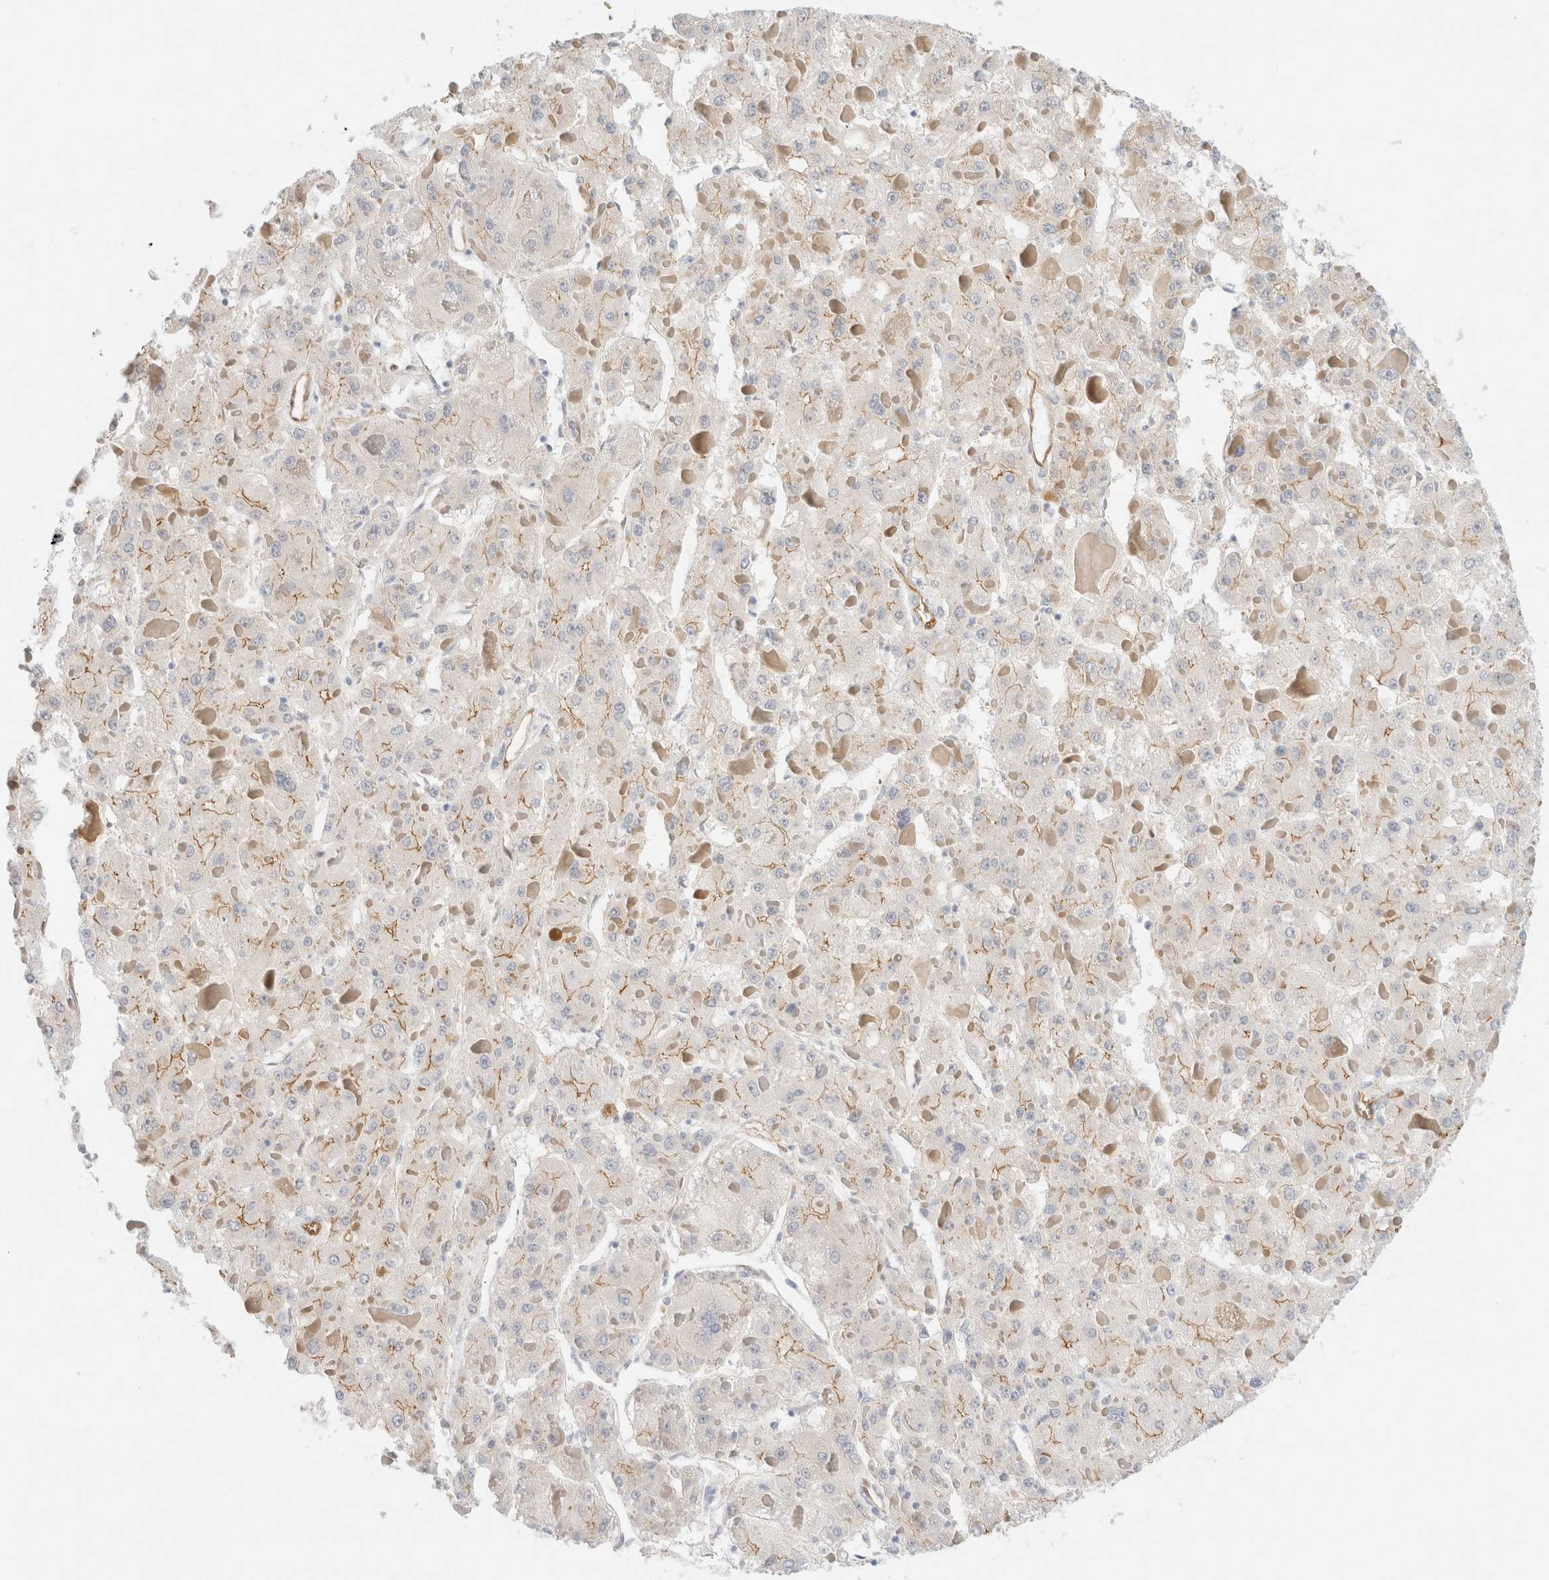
{"staining": {"intensity": "moderate", "quantity": "<25%", "location": "cytoplasmic/membranous"}, "tissue": "liver cancer", "cell_type": "Tumor cells", "image_type": "cancer", "snomed": [{"axis": "morphology", "description": "Carcinoma, Hepatocellular, NOS"}, {"axis": "topography", "description": "Liver"}], "caption": "This histopathology image reveals immunohistochemistry staining of liver cancer (hepatocellular carcinoma), with low moderate cytoplasmic/membranous staining in approximately <25% of tumor cells.", "gene": "LMCD1", "patient": {"sex": "female", "age": 73}}